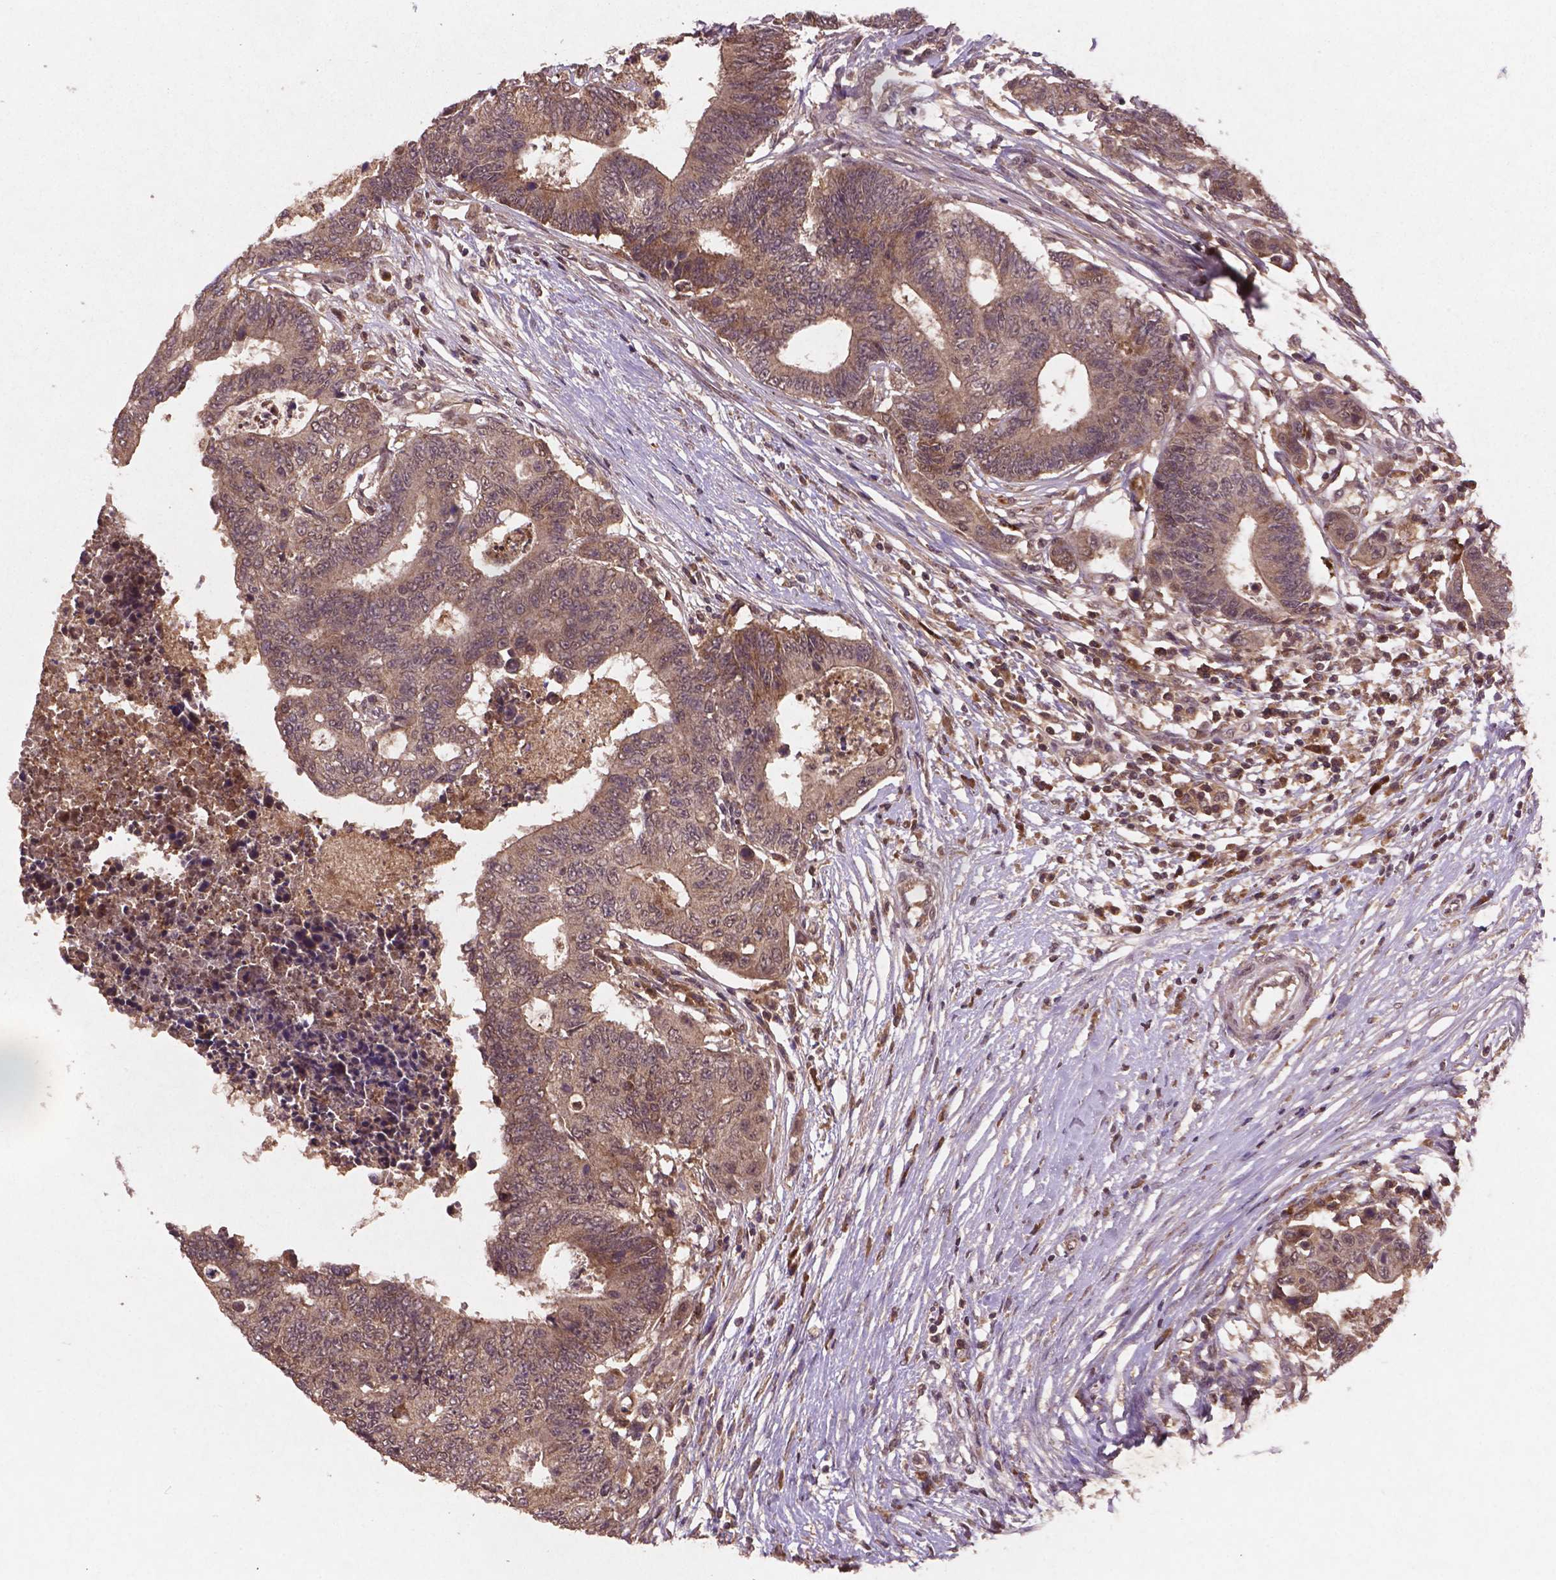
{"staining": {"intensity": "weak", "quantity": ">75%", "location": "cytoplasmic/membranous,nuclear"}, "tissue": "colorectal cancer", "cell_type": "Tumor cells", "image_type": "cancer", "snomed": [{"axis": "morphology", "description": "Adenocarcinoma, NOS"}, {"axis": "topography", "description": "Colon"}], "caption": "Colorectal cancer (adenocarcinoma) stained with a brown dye demonstrates weak cytoplasmic/membranous and nuclear positive staining in about >75% of tumor cells.", "gene": "NIPAL2", "patient": {"sex": "female", "age": 48}}